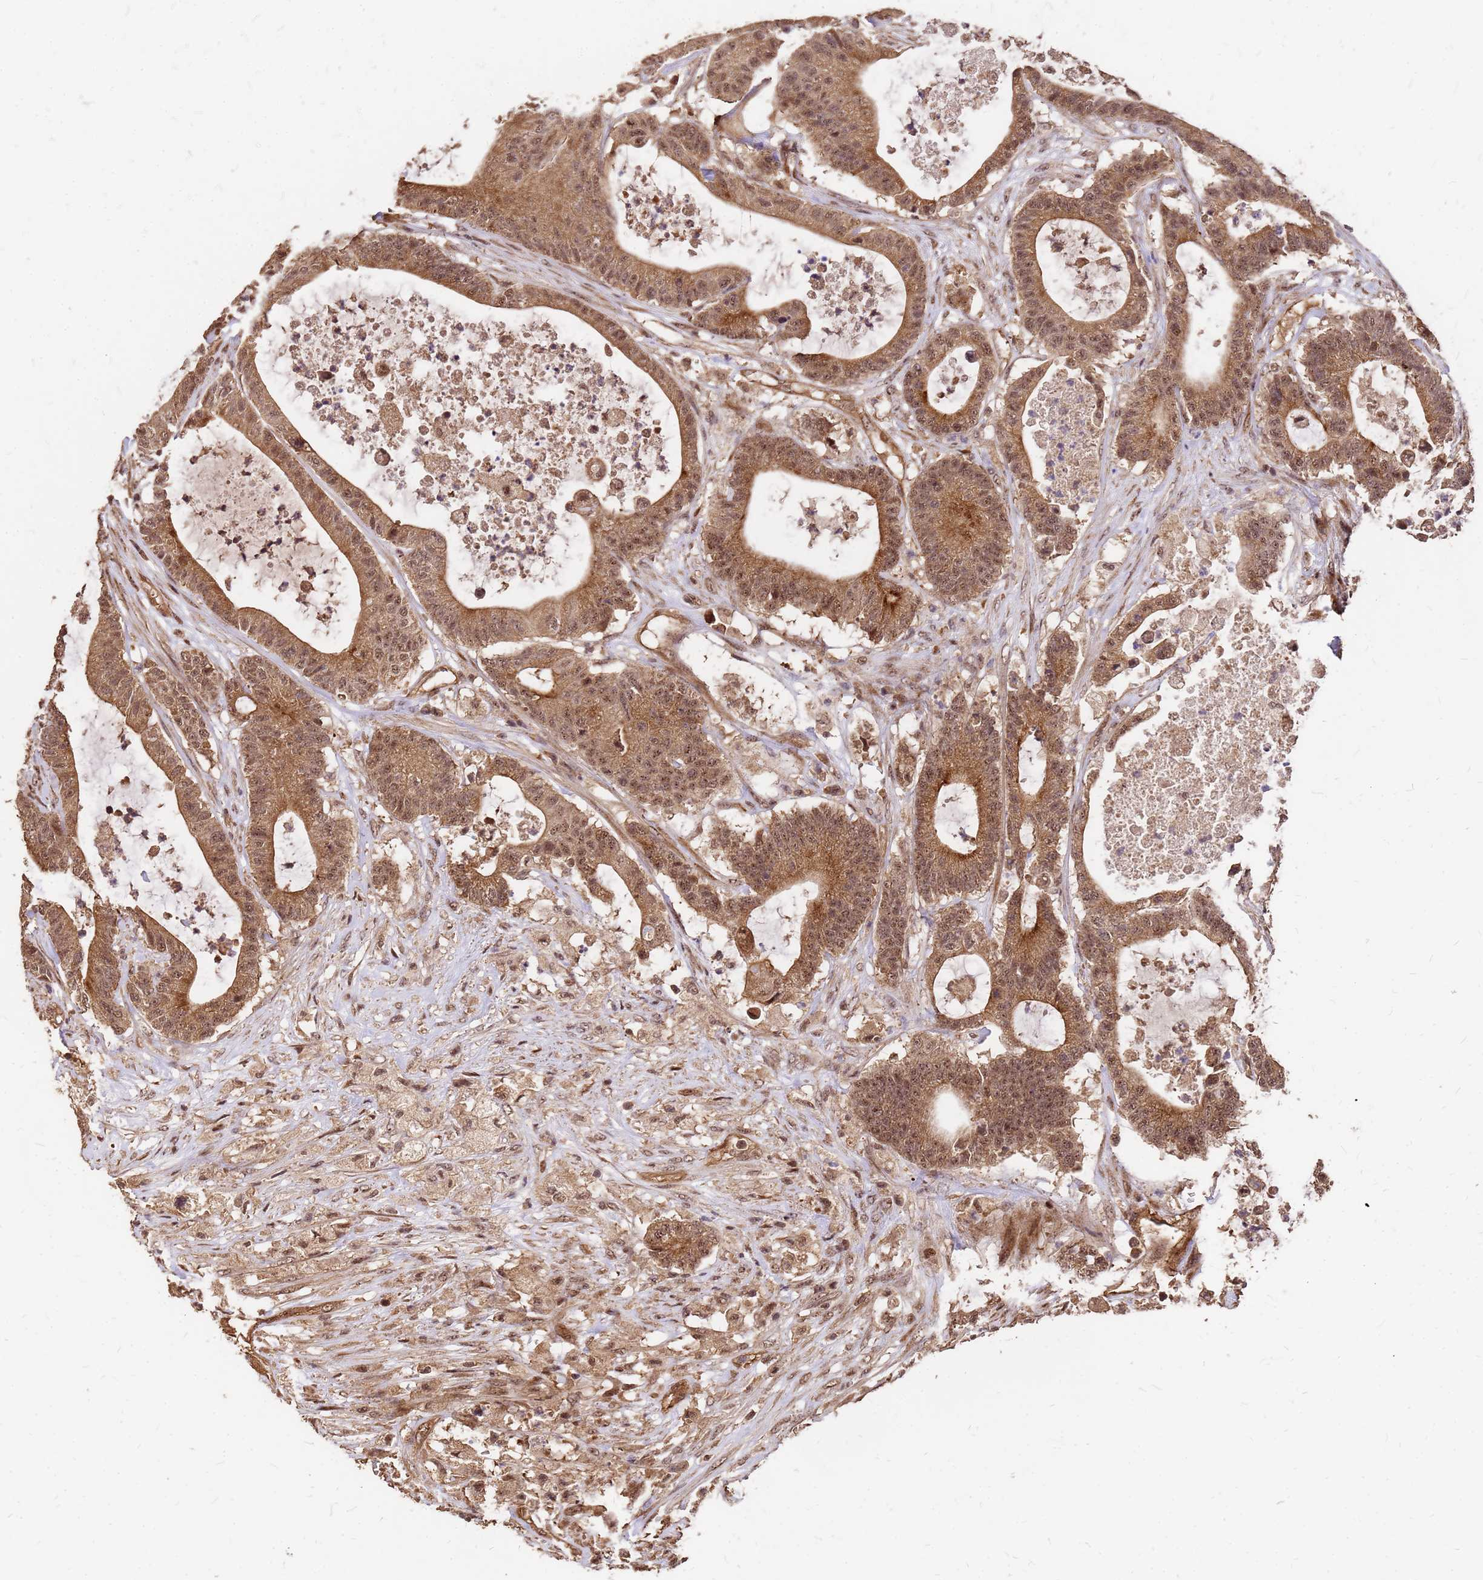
{"staining": {"intensity": "moderate", "quantity": ">75%", "location": "cytoplasmic/membranous,nuclear"}, "tissue": "colorectal cancer", "cell_type": "Tumor cells", "image_type": "cancer", "snomed": [{"axis": "morphology", "description": "Adenocarcinoma, NOS"}, {"axis": "topography", "description": "Colon"}], "caption": "Tumor cells demonstrate medium levels of moderate cytoplasmic/membranous and nuclear positivity in about >75% of cells in human colorectal adenocarcinoma. The protein is stained brown, and the nuclei are stained in blue (DAB IHC with brightfield microscopy, high magnification).", "gene": "GPATCH8", "patient": {"sex": "female", "age": 84}}